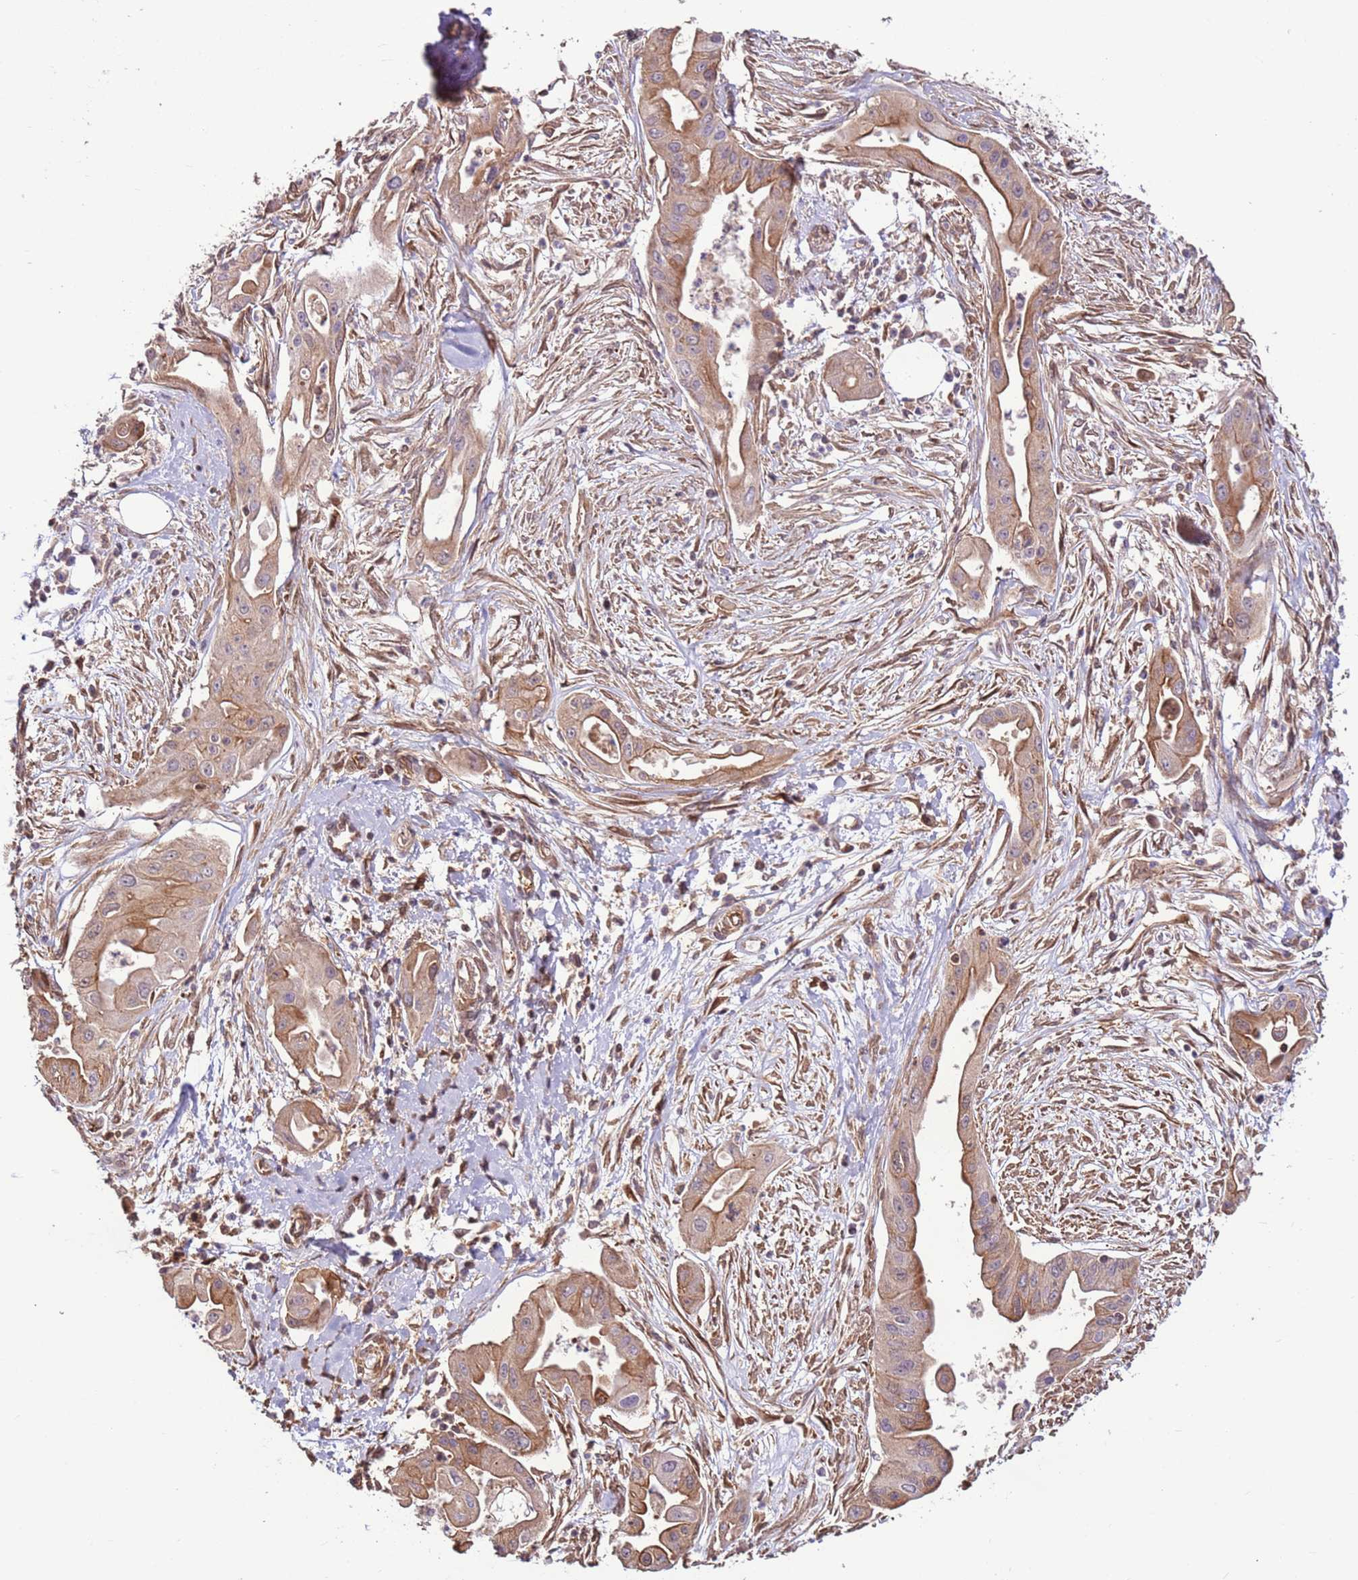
{"staining": {"intensity": "moderate", "quantity": ">75%", "location": "cytoplasmic/membranous"}, "tissue": "ovarian cancer", "cell_type": "Tumor cells", "image_type": "cancer", "snomed": [{"axis": "morphology", "description": "Cystadenocarcinoma, mucinous, NOS"}, {"axis": "topography", "description": "Ovary"}], "caption": "Ovarian cancer stained with a brown dye displays moderate cytoplasmic/membranous positive expression in about >75% of tumor cells.", "gene": "CCDC112", "patient": {"sex": "female", "age": 70}}